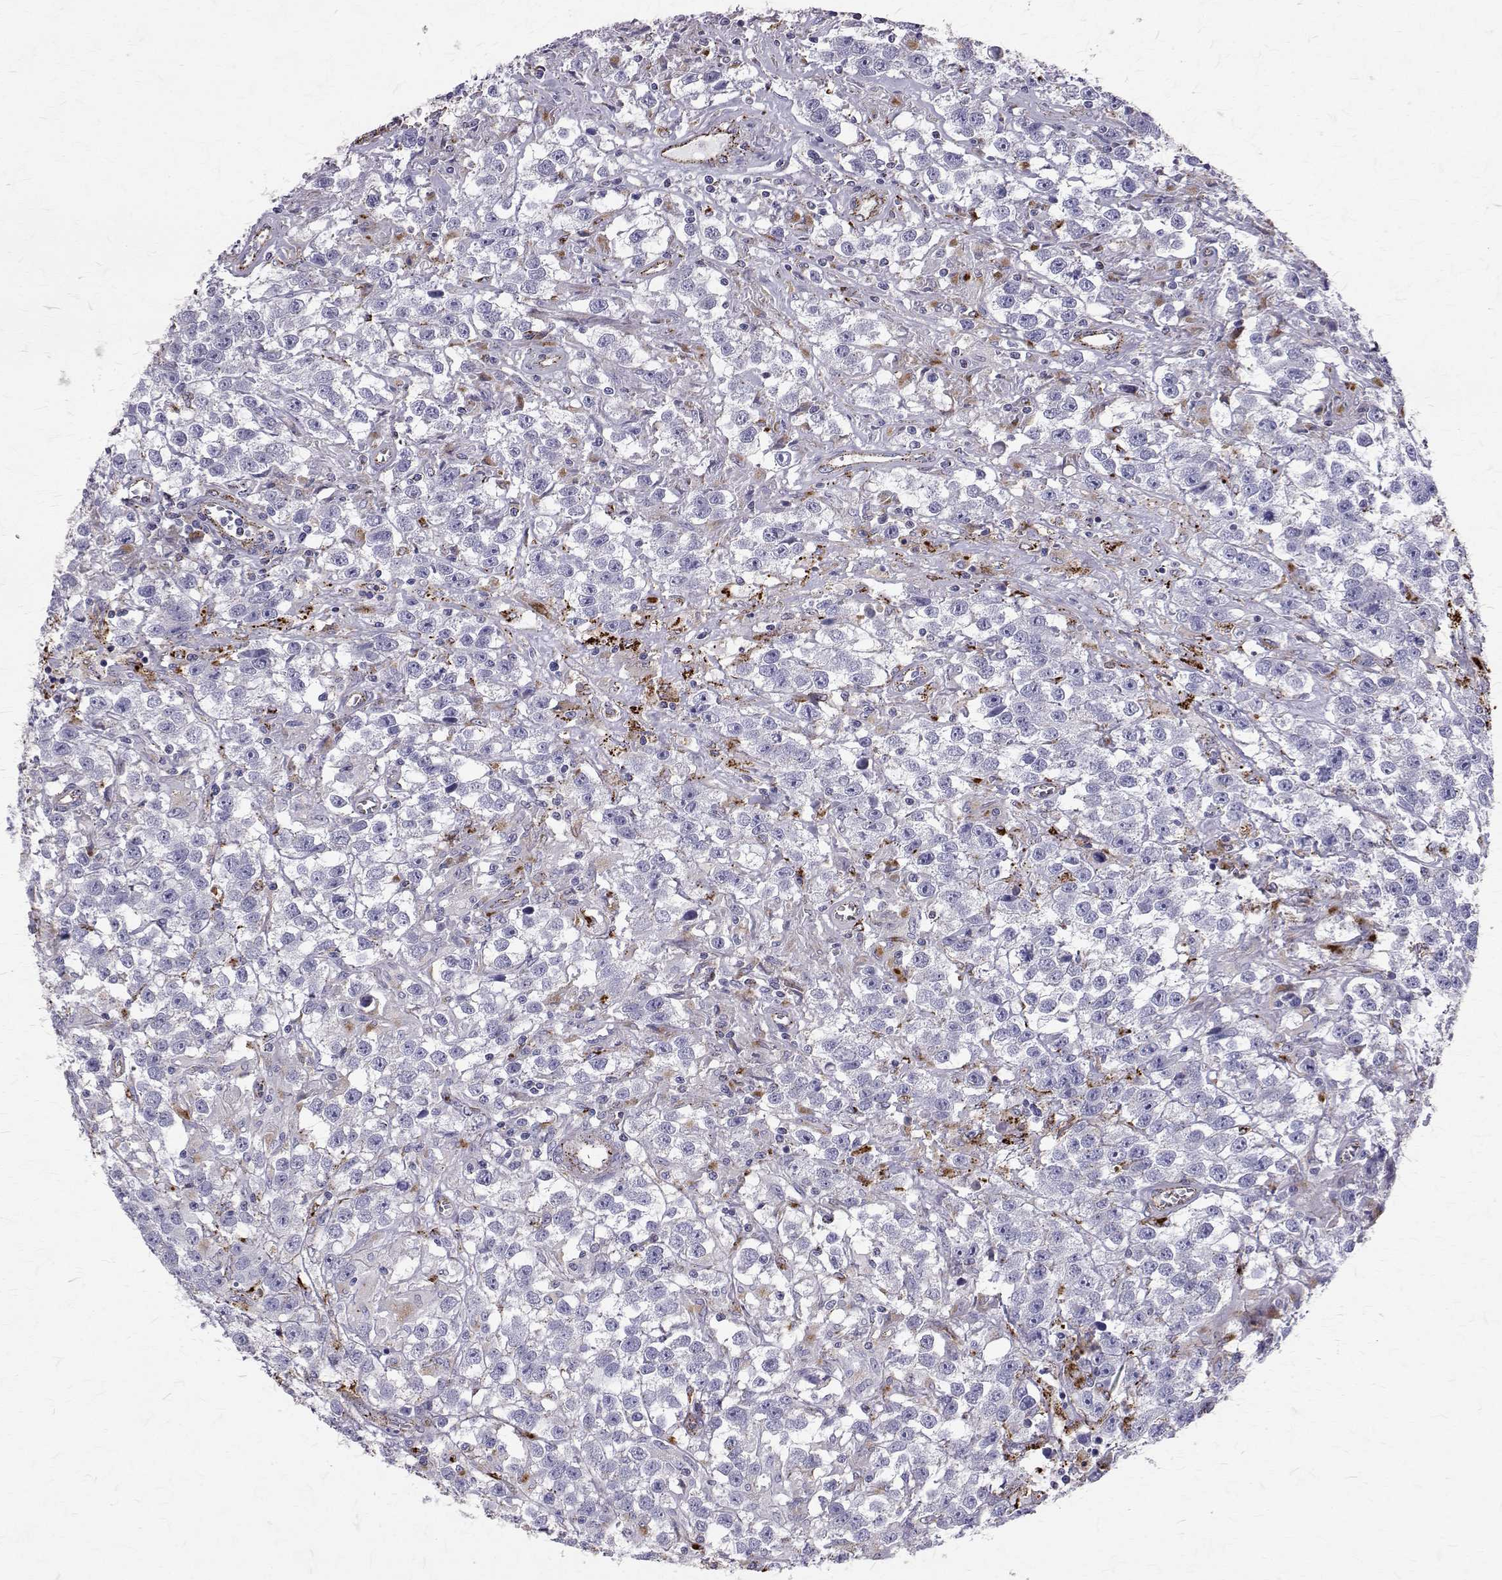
{"staining": {"intensity": "negative", "quantity": "none", "location": "none"}, "tissue": "testis cancer", "cell_type": "Tumor cells", "image_type": "cancer", "snomed": [{"axis": "morphology", "description": "Seminoma, NOS"}, {"axis": "topography", "description": "Testis"}], "caption": "This photomicrograph is of testis cancer stained with immunohistochemistry (IHC) to label a protein in brown with the nuclei are counter-stained blue. There is no expression in tumor cells.", "gene": "TPP1", "patient": {"sex": "male", "age": 43}}